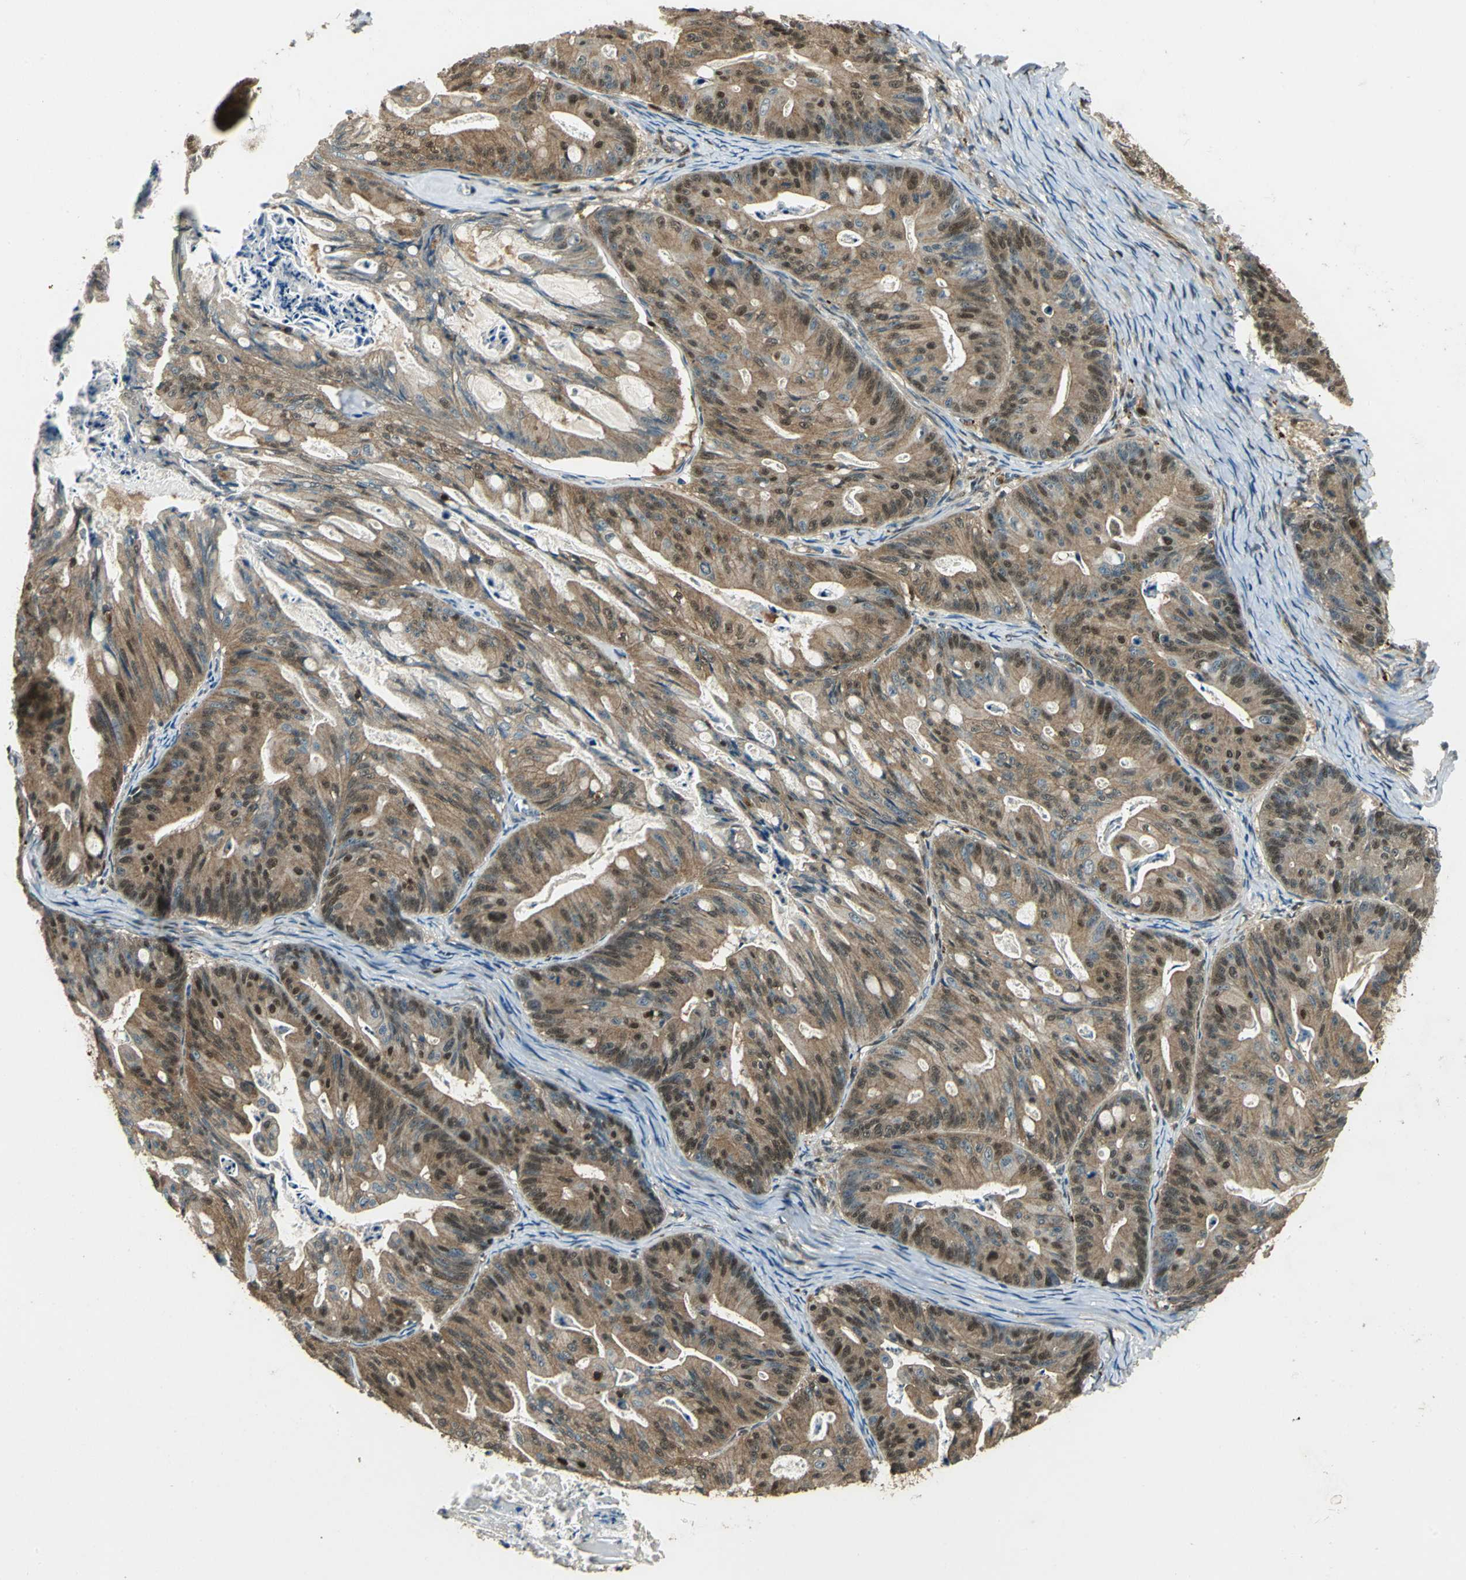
{"staining": {"intensity": "moderate", "quantity": ">75%", "location": "cytoplasmic/membranous,nuclear"}, "tissue": "ovarian cancer", "cell_type": "Tumor cells", "image_type": "cancer", "snomed": [{"axis": "morphology", "description": "Cystadenocarcinoma, mucinous, NOS"}, {"axis": "topography", "description": "Ovary"}], "caption": "Protein staining shows moderate cytoplasmic/membranous and nuclear expression in about >75% of tumor cells in mucinous cystadenocarcinoma (ovarian). The protein of interest is stained brown, and the nuclei are stained in blue (DAB (3,3'-diaminobenzidine) IHC with brightfield microscopy, high magnification).", "gene": "PPP1R13L", "patient": {"sex": "female", "age": 36}}